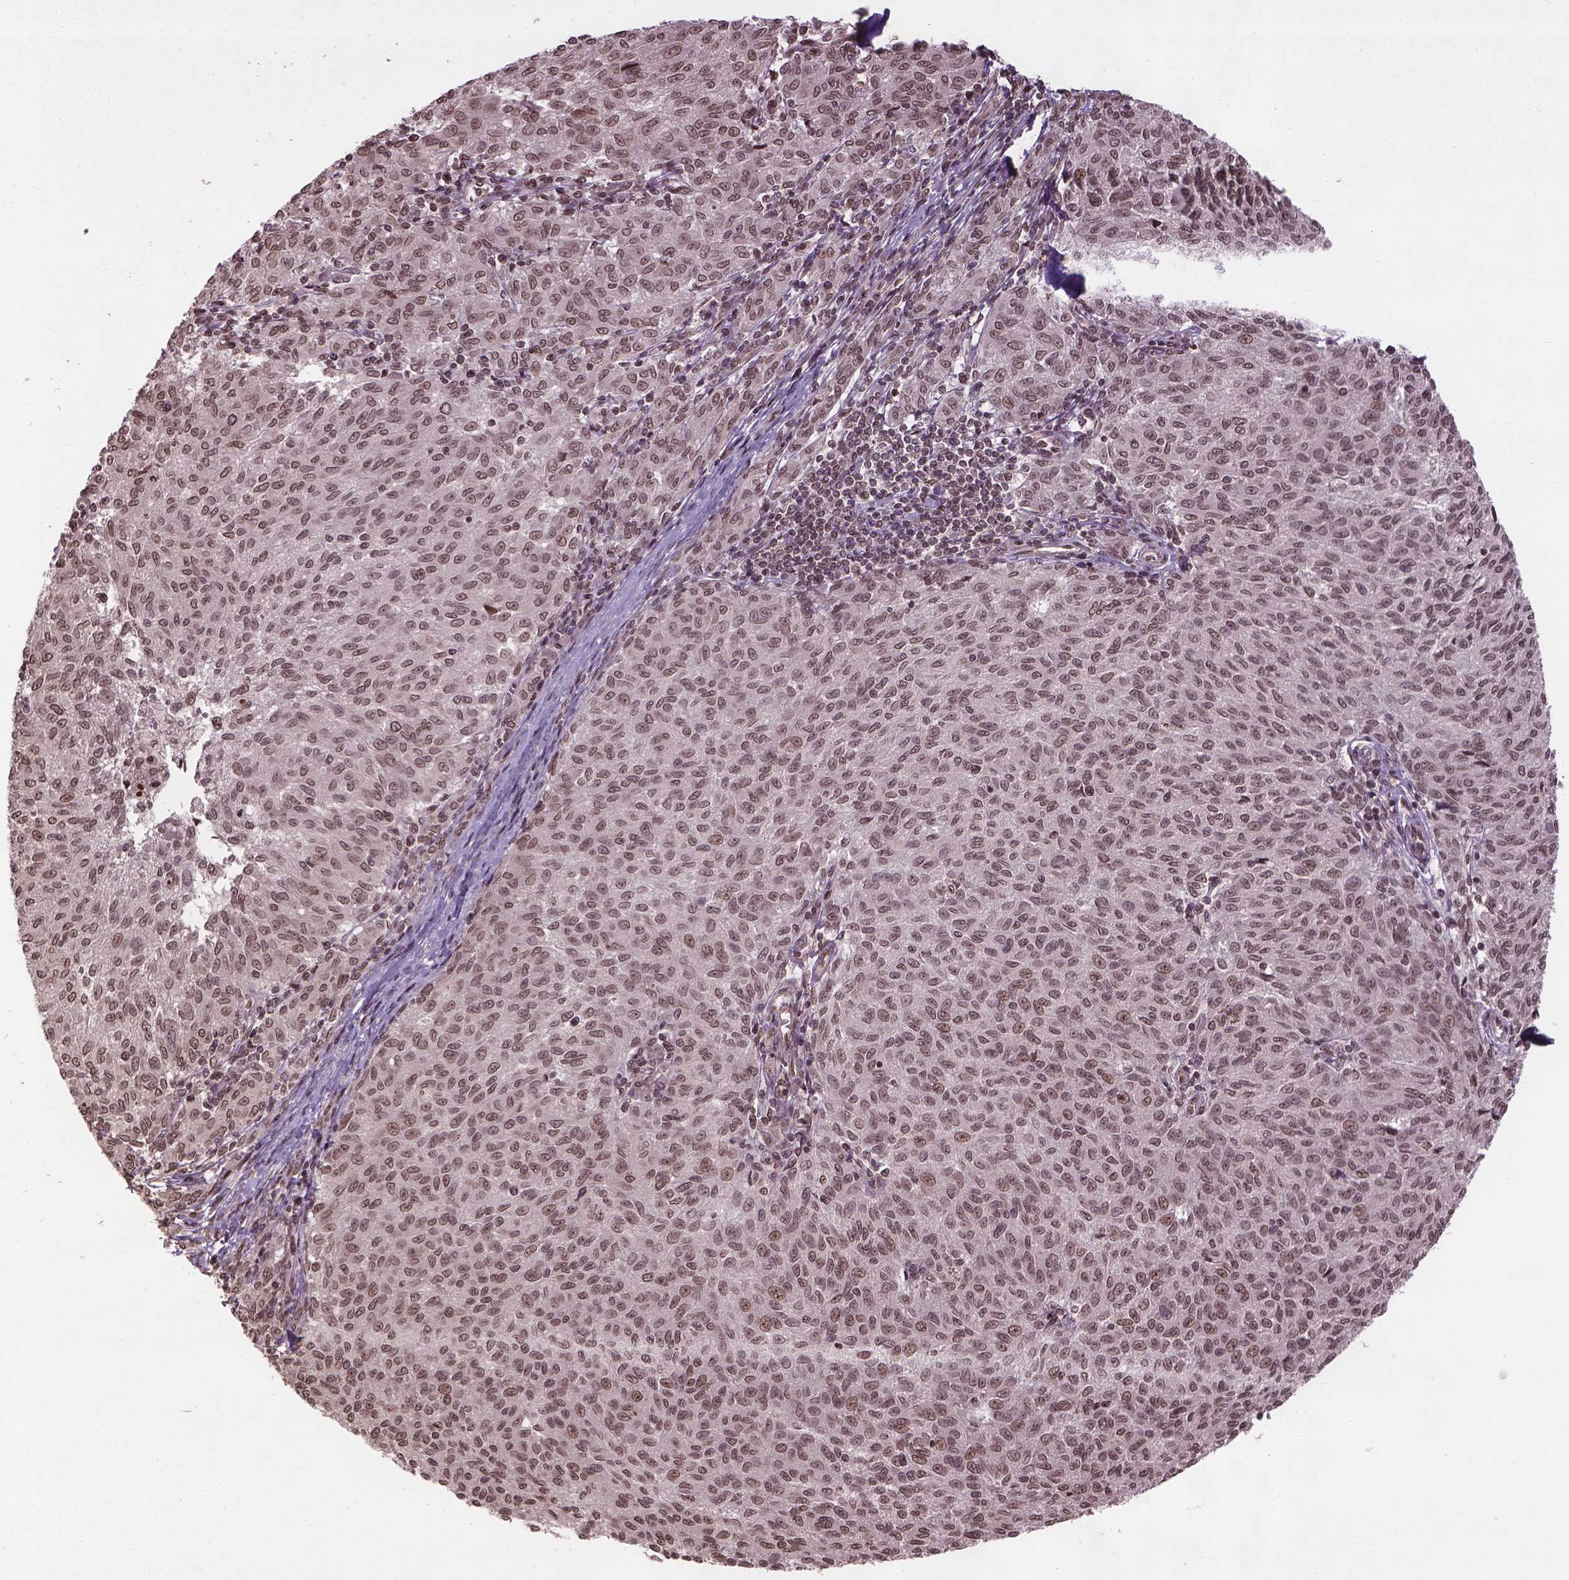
{"staining": {"intensity": "moderate", "quantity": ">75%", "location": "nuclear"}, "tissue": "melanoma", "cell_type": "Tumor cells", "image_type": "cancer", "snomed": [{"axis": "morphology", "description": "Malignant melanoma, NOS"}, {"axis": "topography", "description": "Skin"}], "caption": "The image displays immunohistochemical staining of melanoma. There is moderate nuclear expression is identified in about >75% of tumor cells.", "gene": "BANF1", "patient": {"sex": "female", "age": 72}}